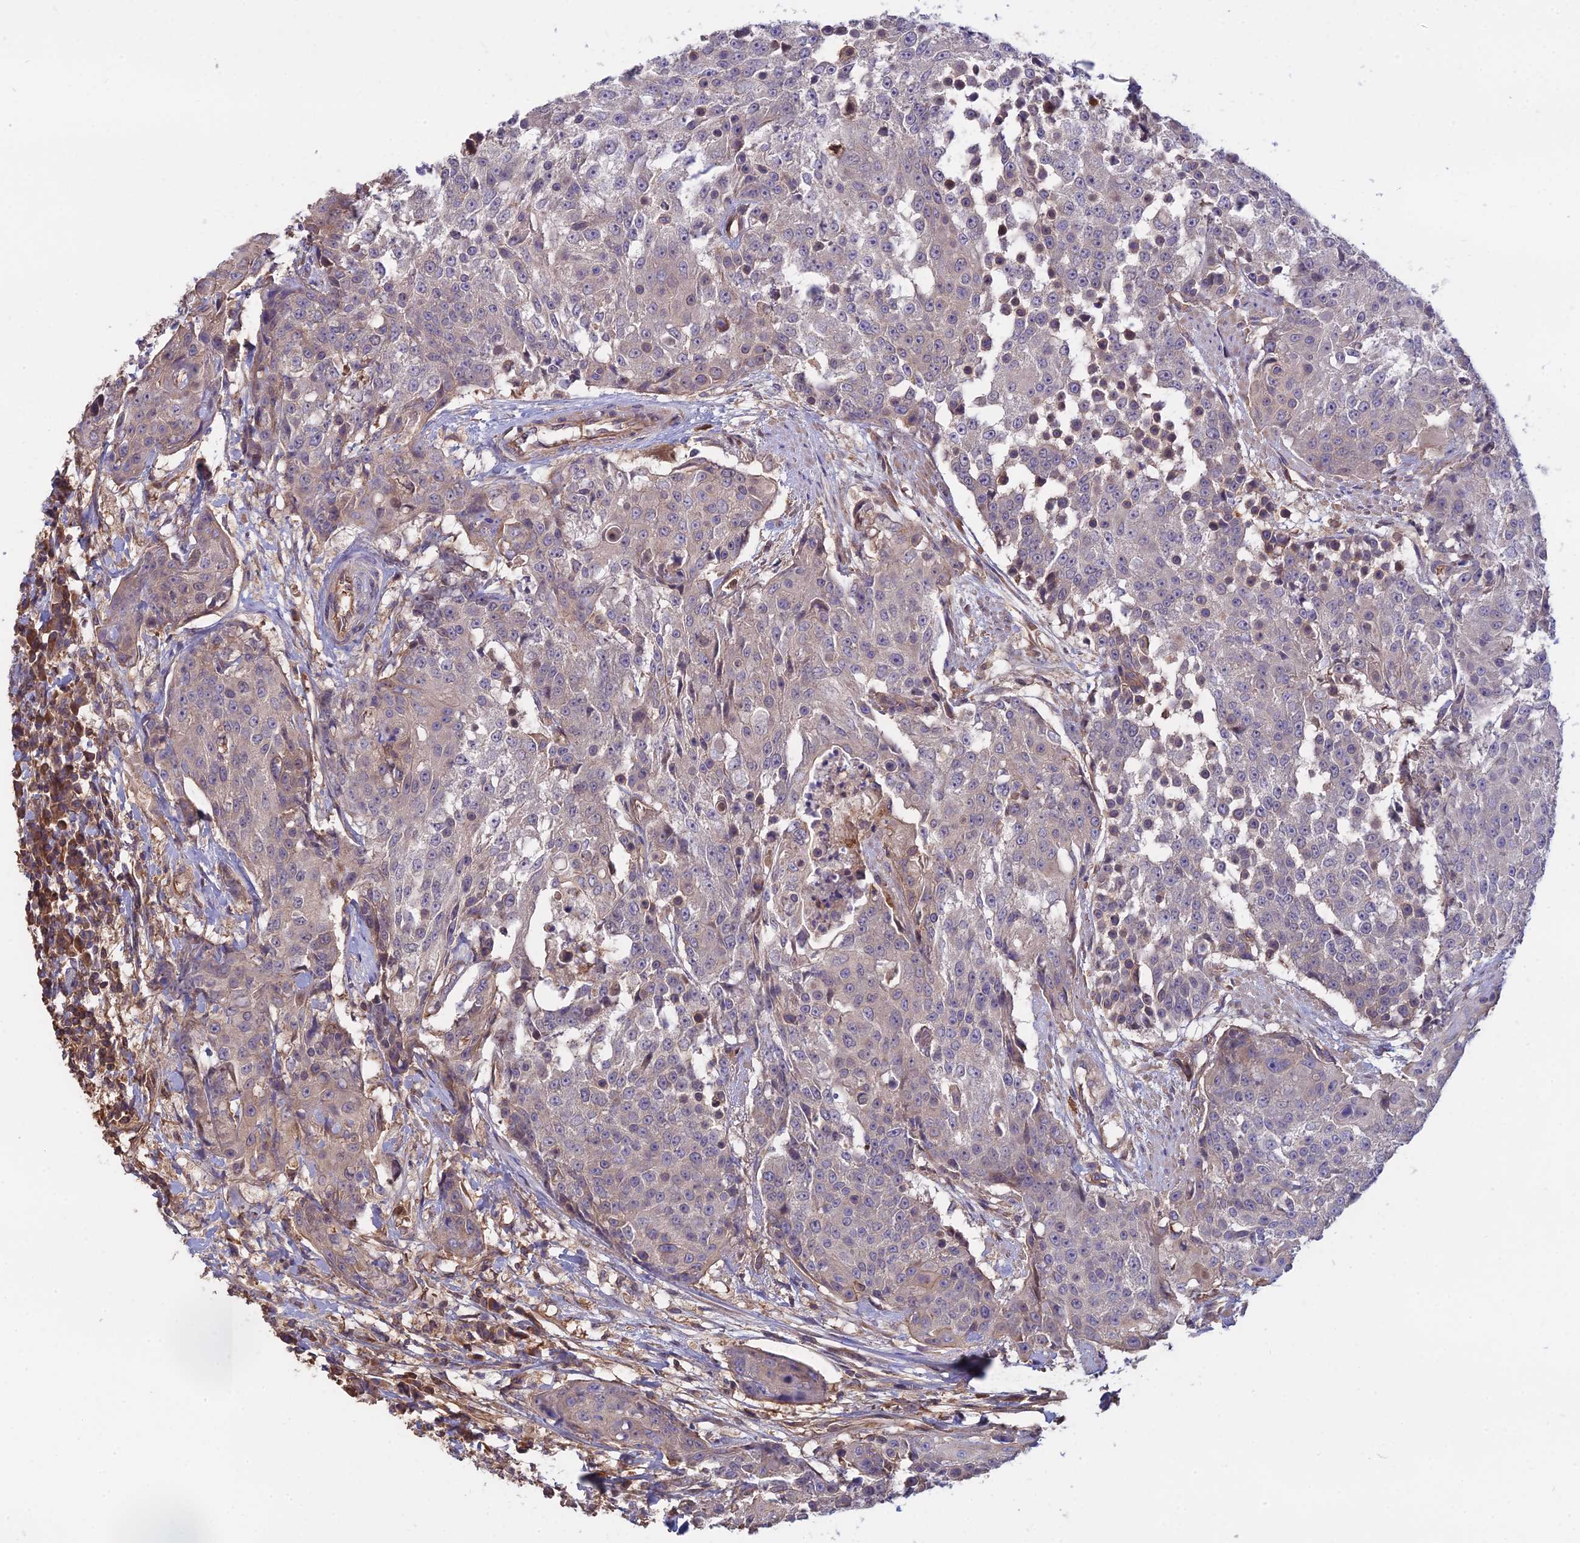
{"staining": {"intensity": "negative", "quantity": "none", "location": "none"}, "tissue": "urothelial cancer", "cell_type": "Tumor cells", "image_type": "cancer", "snomed": [{"axis": "morphology", "description": "Urothelial carcinoma, High grade"}, {"axis": "topography", "description": "Urinary bladder"}], "caption": "The immunohistochemistry photomicrograph has no significant positivity in tumor cells of urothelial cancer tissue.", "gene": "GALR2", "patient": {"sex": "female", "age": 63}}